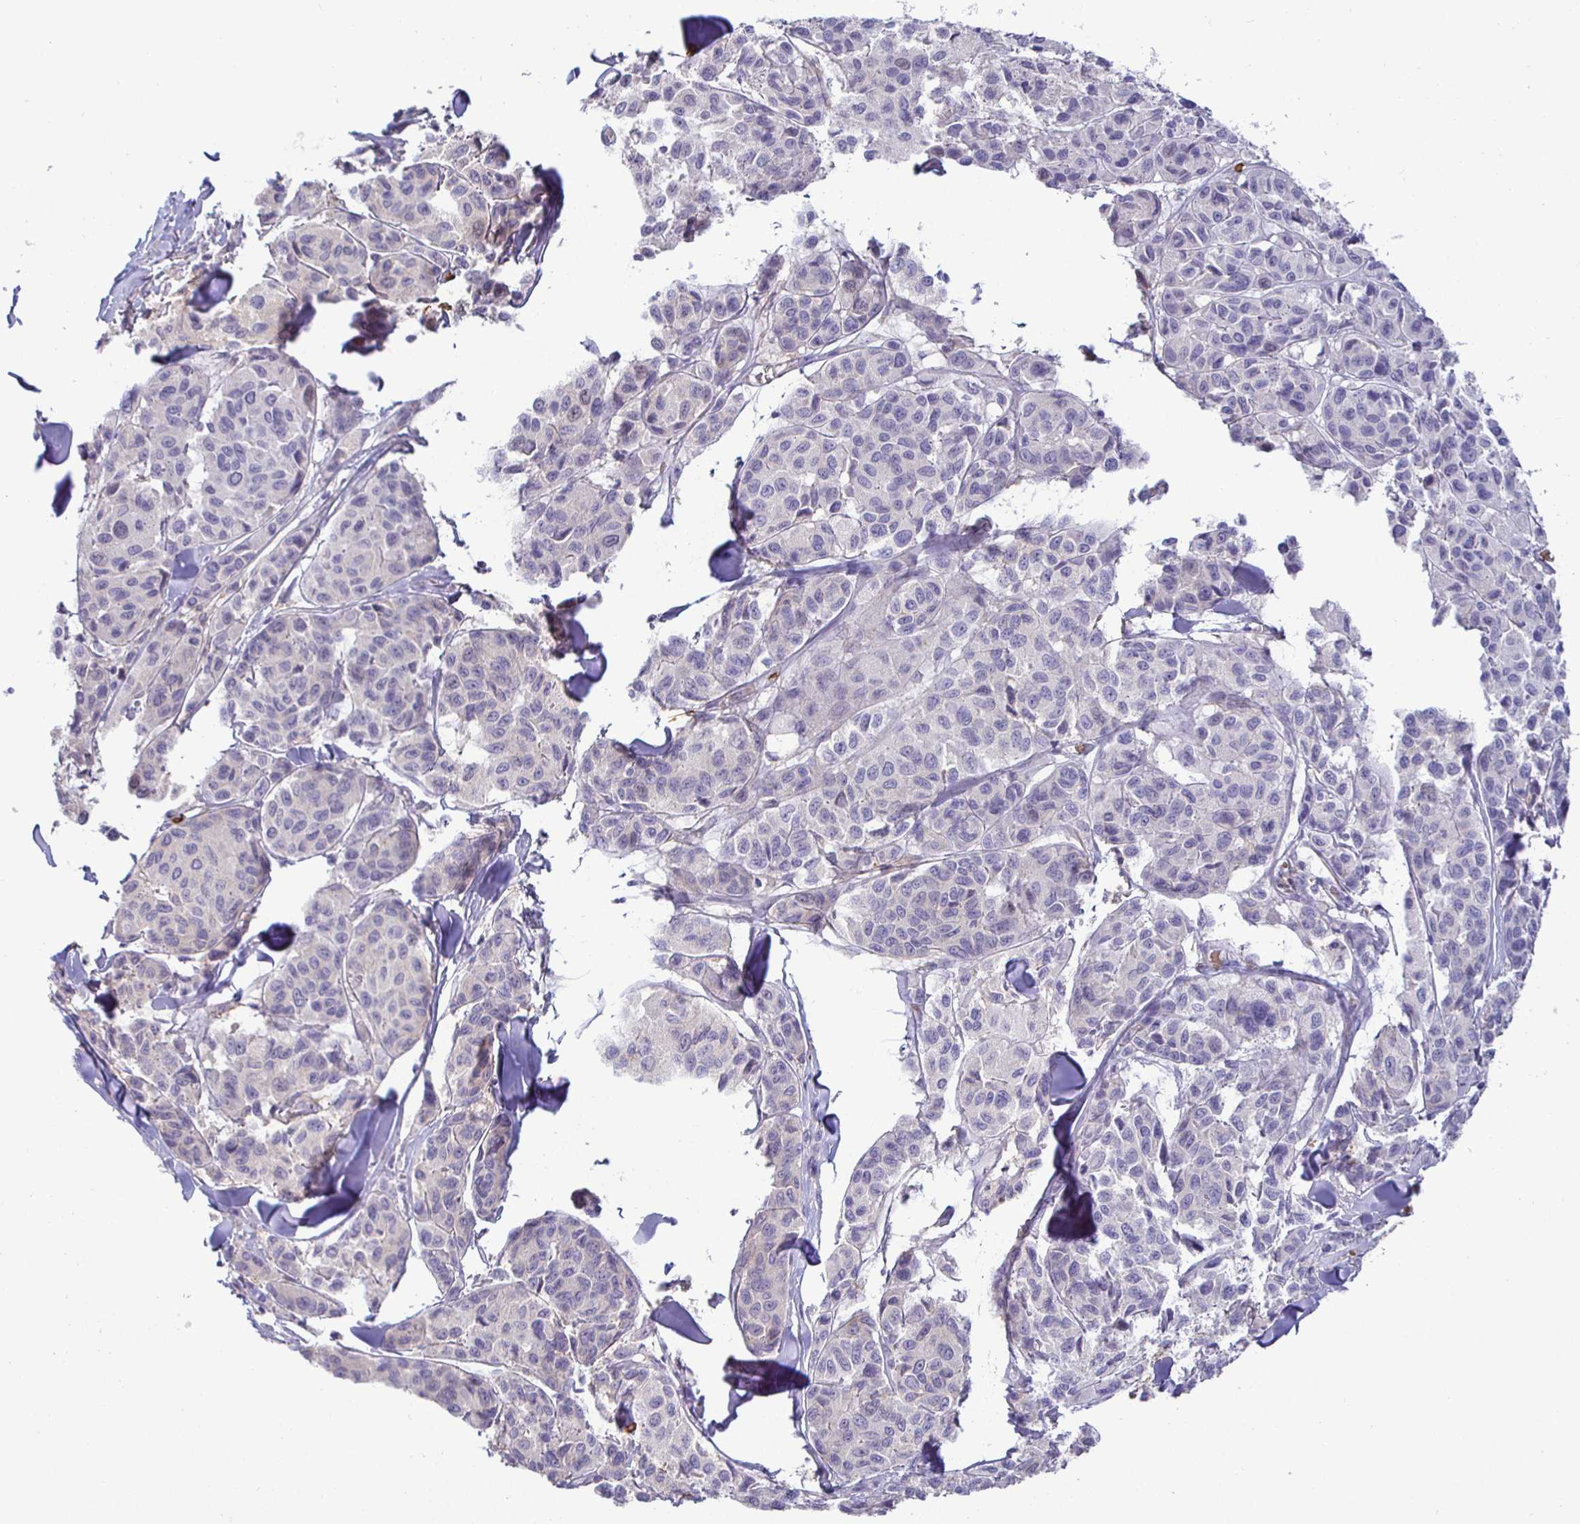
{"staining": {"intensity": "negative", "quantity": "none", "location": "none"}, "tissue": "melanoma", "cell_type": "Tumor cells", "image_type": "cancer", "snomed": [{"axis": "morphology", "description": "Malignant melanoma, NOS"}, {"axis": "topography", "description": "Skin"}], "caption": "A micrograph of human malignant melanoma is negative for staining in tumor cells.", "gene": "SIRPA", "patient": {"sex": "female", "age": 66}}